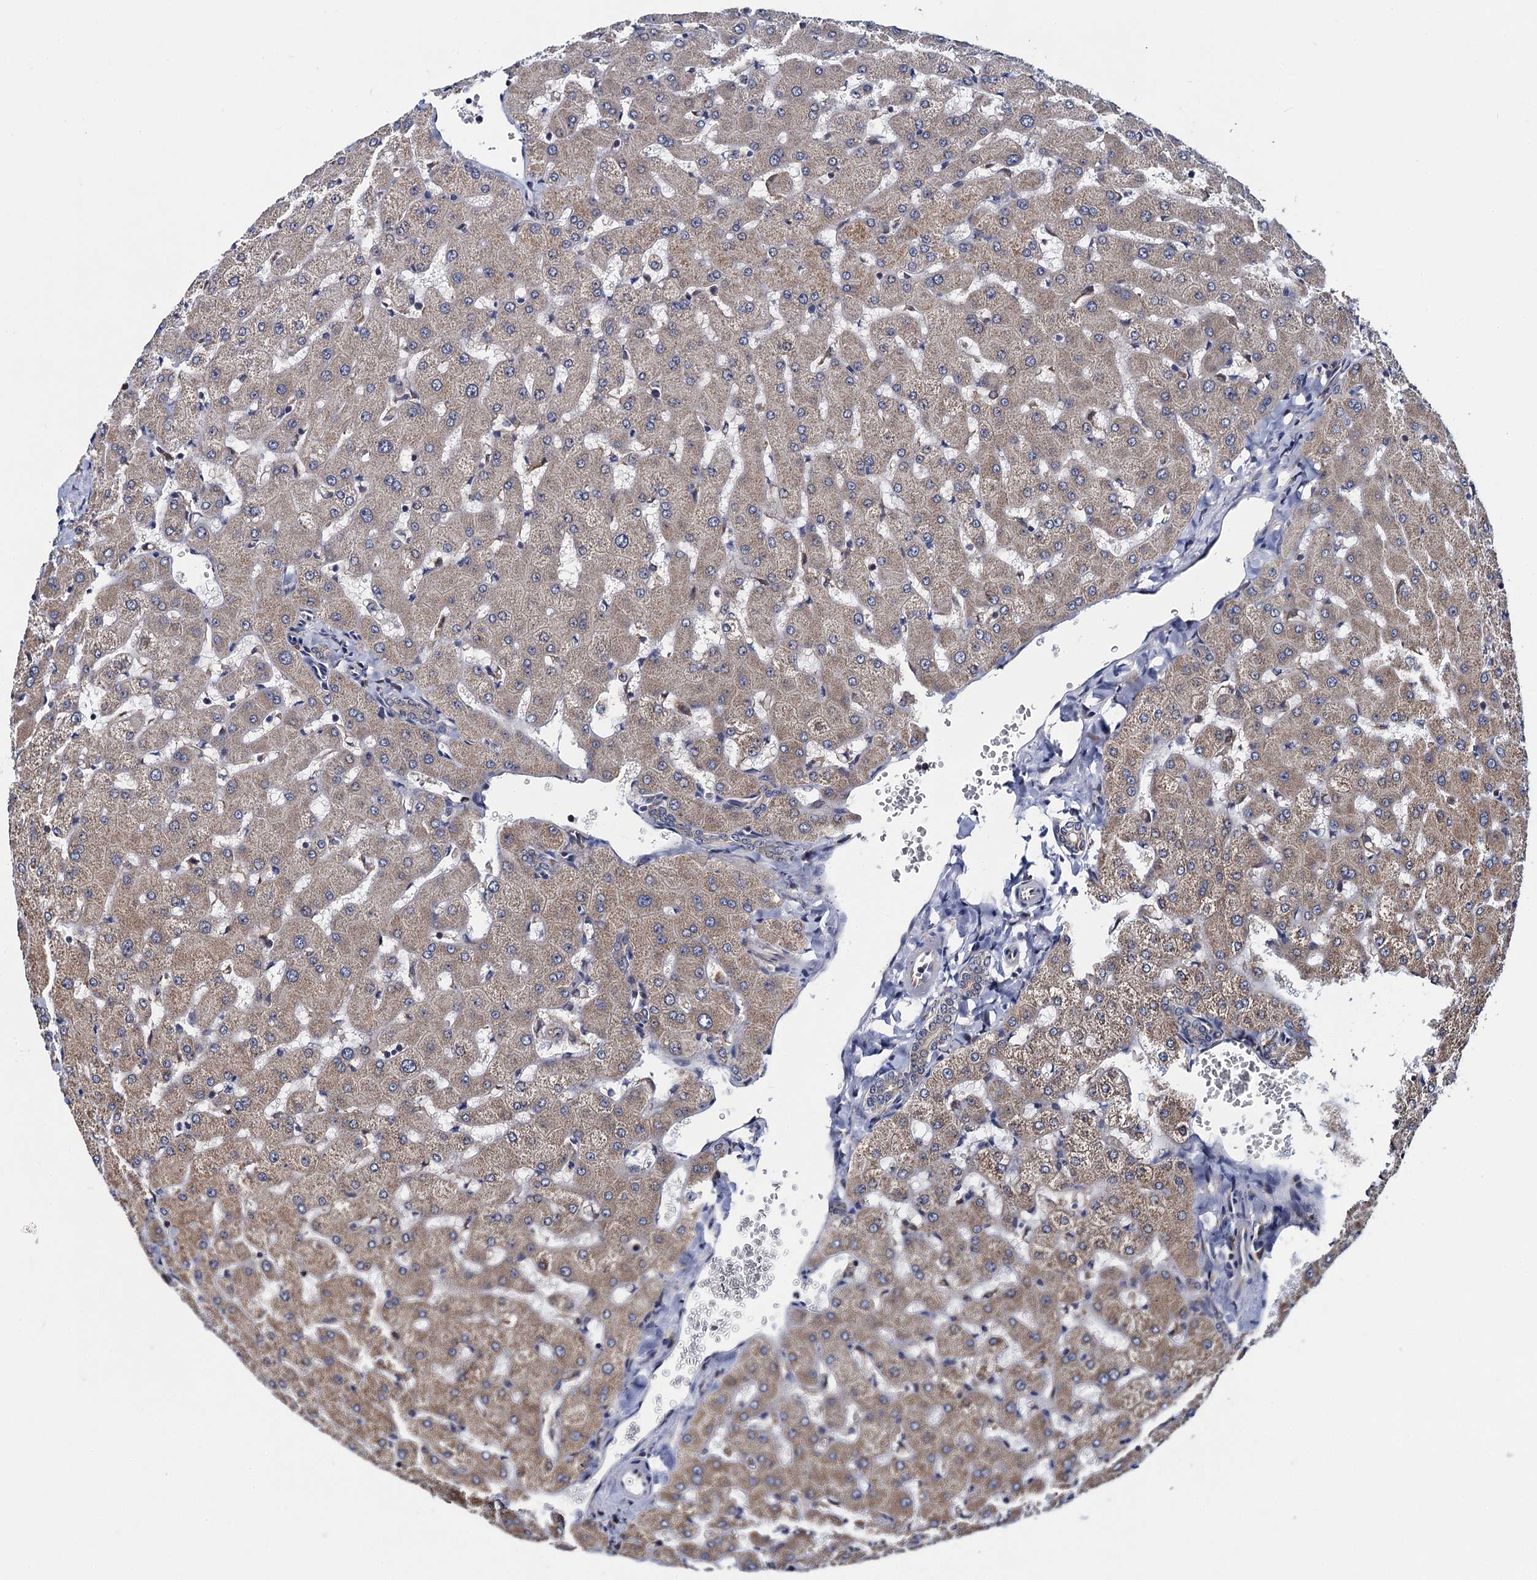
{"staining": {"intensity": "negative", "quantity": "none", "location": "none"}, "tissue": "liver", "cell_type": "Cholangiocytes", "image_type": "normal", "snomed": [{"axis": "morphology", "description": "Normal tissue, NOS"}, {"axis": "topography", "description": "Liver"}], "caption": "This is a histopathology image of IHC staining of unremarkable liver, which shows no staining in cholangiocytes.", "gene": "PGLS", "patient": {"sex": "female", "age": 63}}